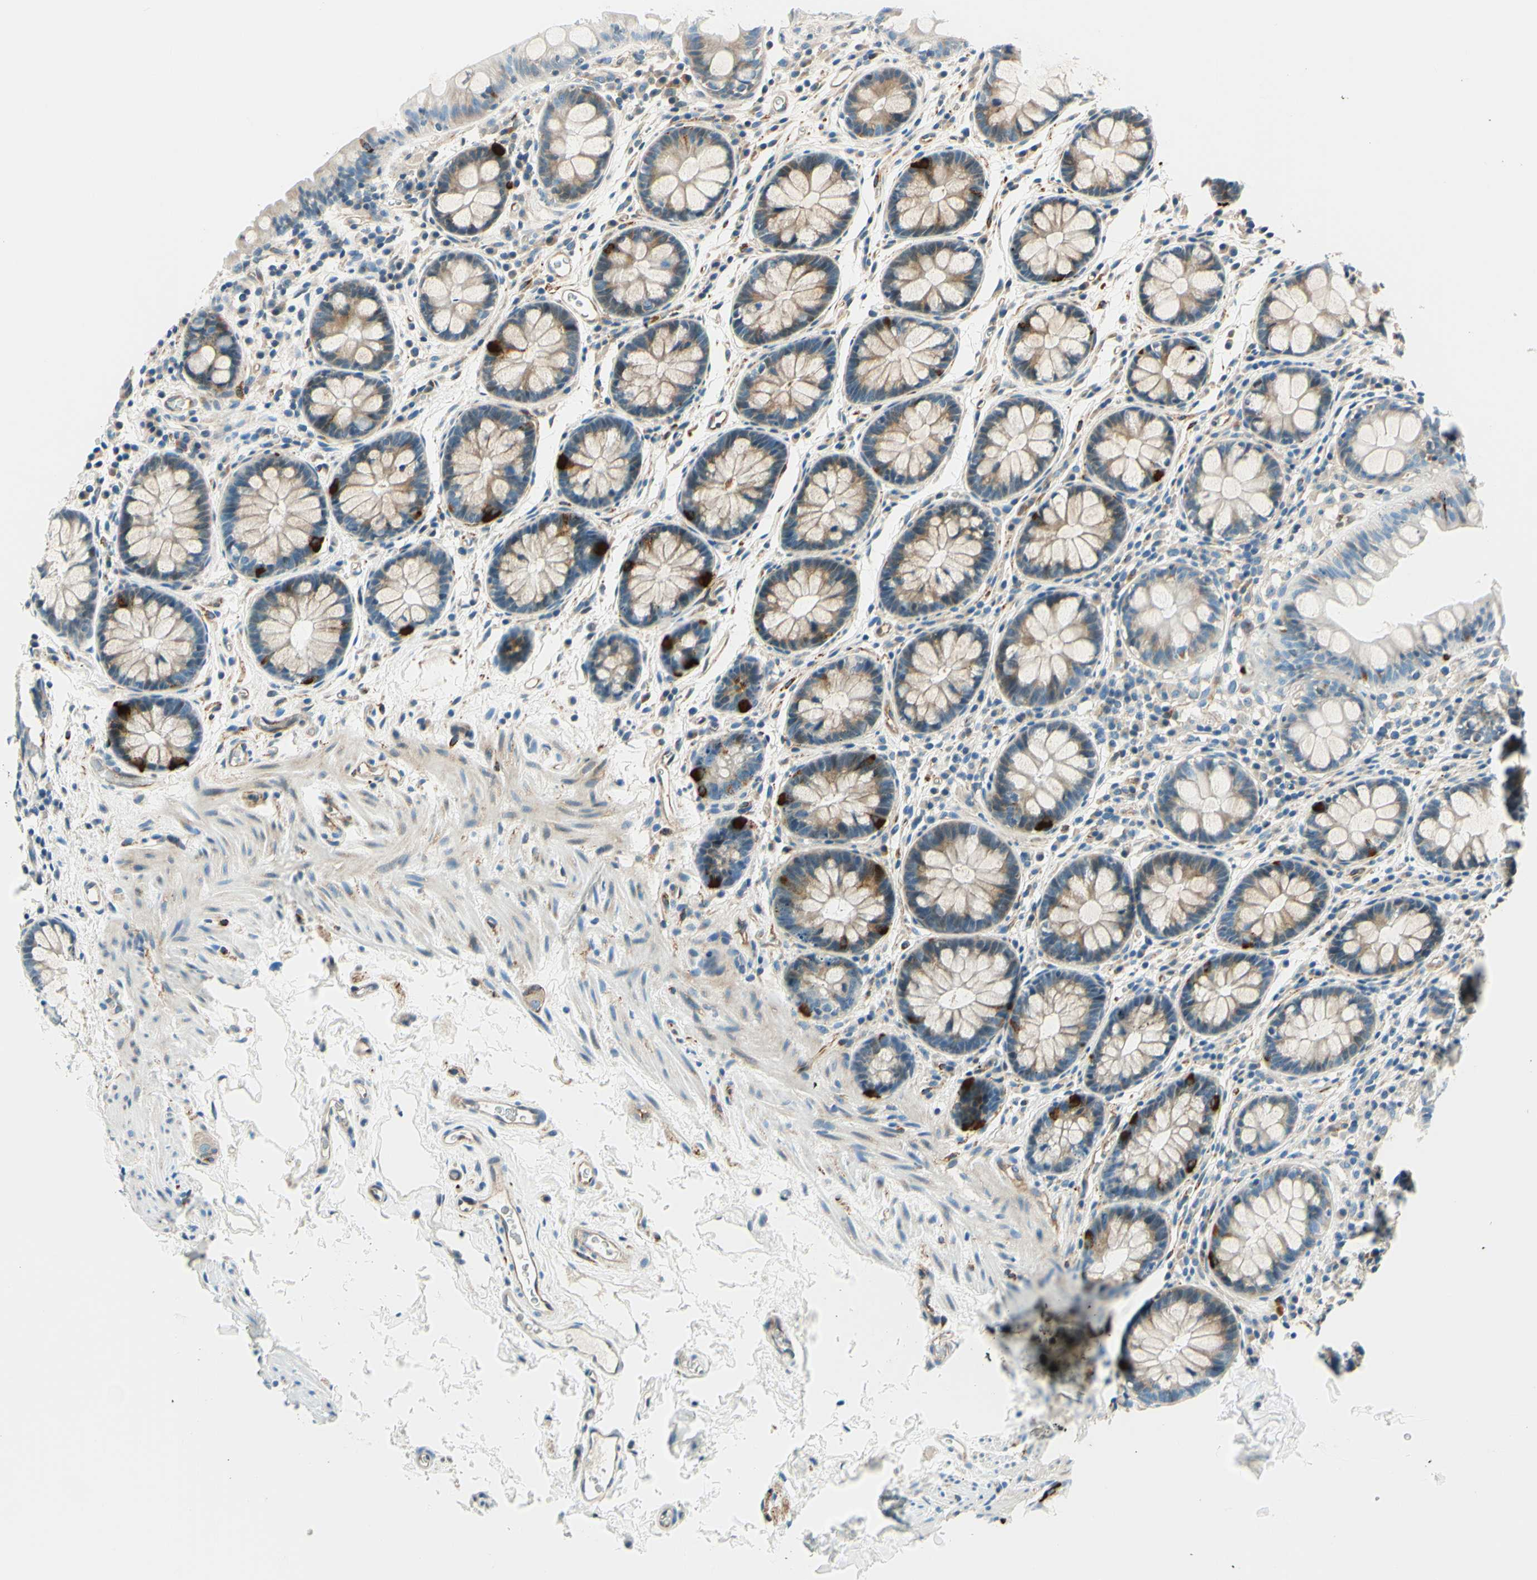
{"staining": {"intensity": "weak", "quantity": "25%-75%", "location": "cytoplasmic/membranous"}, "tissue": "colon", "cell_type": "Endothelial cells", "image_type": "normal", "snomed": [{"axis": "morphology", "description": "Normal tissue, NOS"}, {"axis": "topography", "description": "Colon"}], "caption": "Immunohistochemistry (DAB (3,3'-diaminobenzidine)) staining of benign colon reveals weak cytoplasmic/membranous protein positivity in approximately 25%-75% of endothelial cells. The protein of interest is stained brown, and the nuclei are stained in blue (DAB (3,3'-diaminobenzidine) IHC with brightfield microscopy, high magnification).", "gene": "TAOK2", "patient": {"sex": "female", "age": 80}}